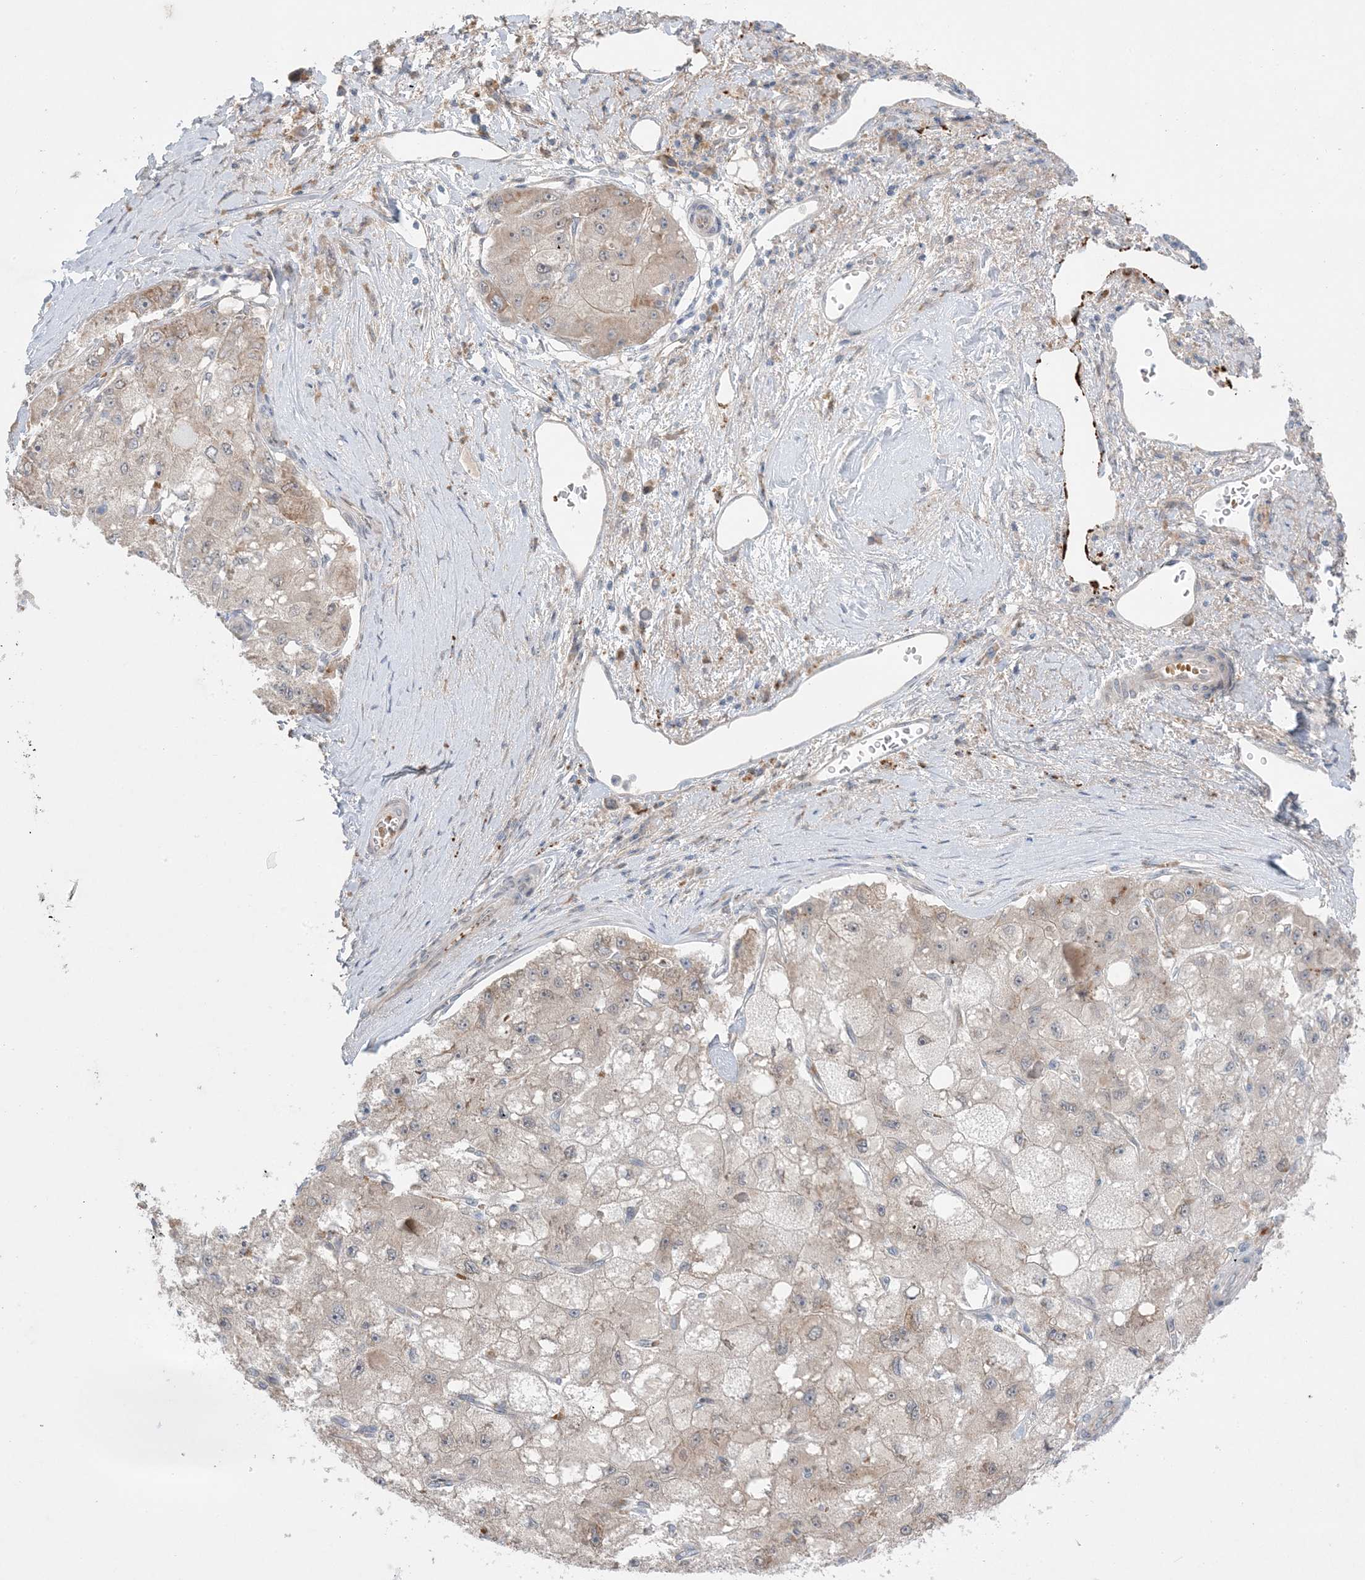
{"staining": {"intensity": "weak", "quantity": "<25%", "location": "cytoplasmic/membranous"}, "tissue": "liver cancer", "cell_type": "Tumor cells", "image_type": "cancer", "snomed": [{"axis": "morphology", "description": "Carcinoma, Hepatocellular, NOS"}, {"axis": "topography", "description": "Liver"}], "caption": "The image exhibits no staining of tumor cells in liver cancer.", "gene": "MMGT1", "patient": {"sex": "male", "age": 80}}